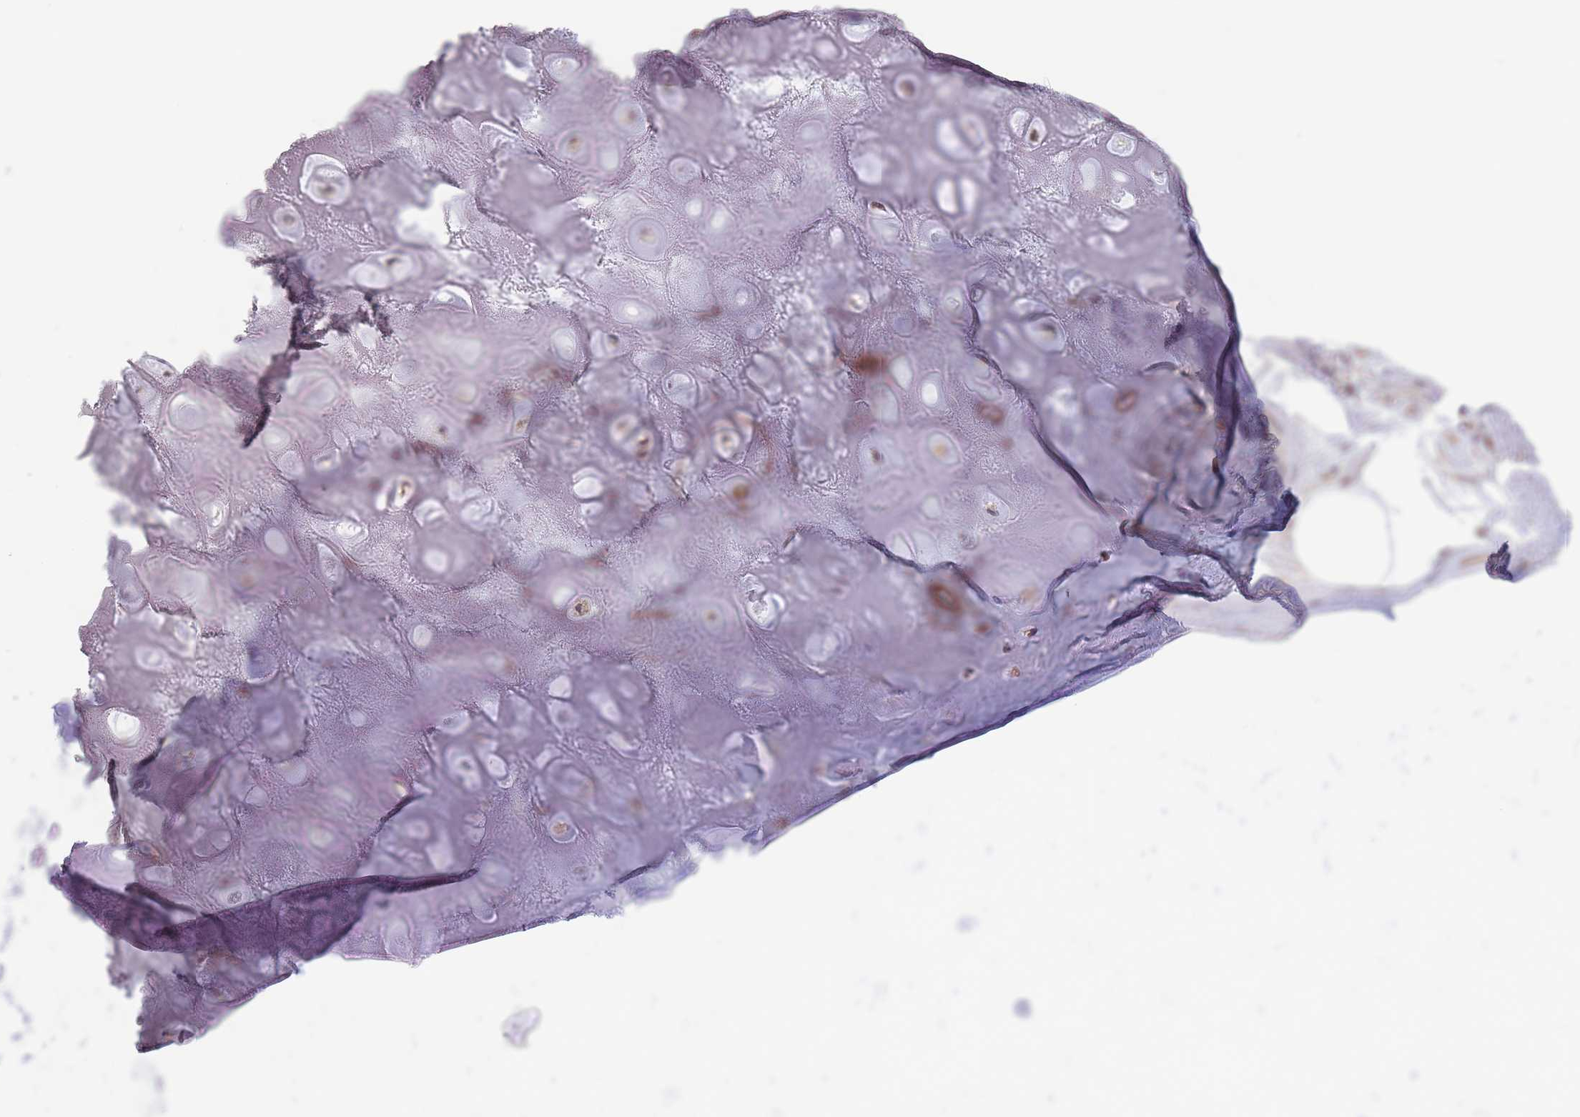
{"staining": {"intensity": "negative", "quantity": "none", "location": "none"}, "tissue": "adipose tissue", "cell_type": "Adipocytes", "image_type": "normal", "snomed": [{"axis": "morphology", "description": "Normal tissue, NOS"}, {"axis": "topography", "description": "Cartilage tissue"}], "caption": "The micrograph displays no significant expression in adipocytes of adipose tissue.", "gene": "TCF20", "patient": {"sex": "male", "age": 81}}